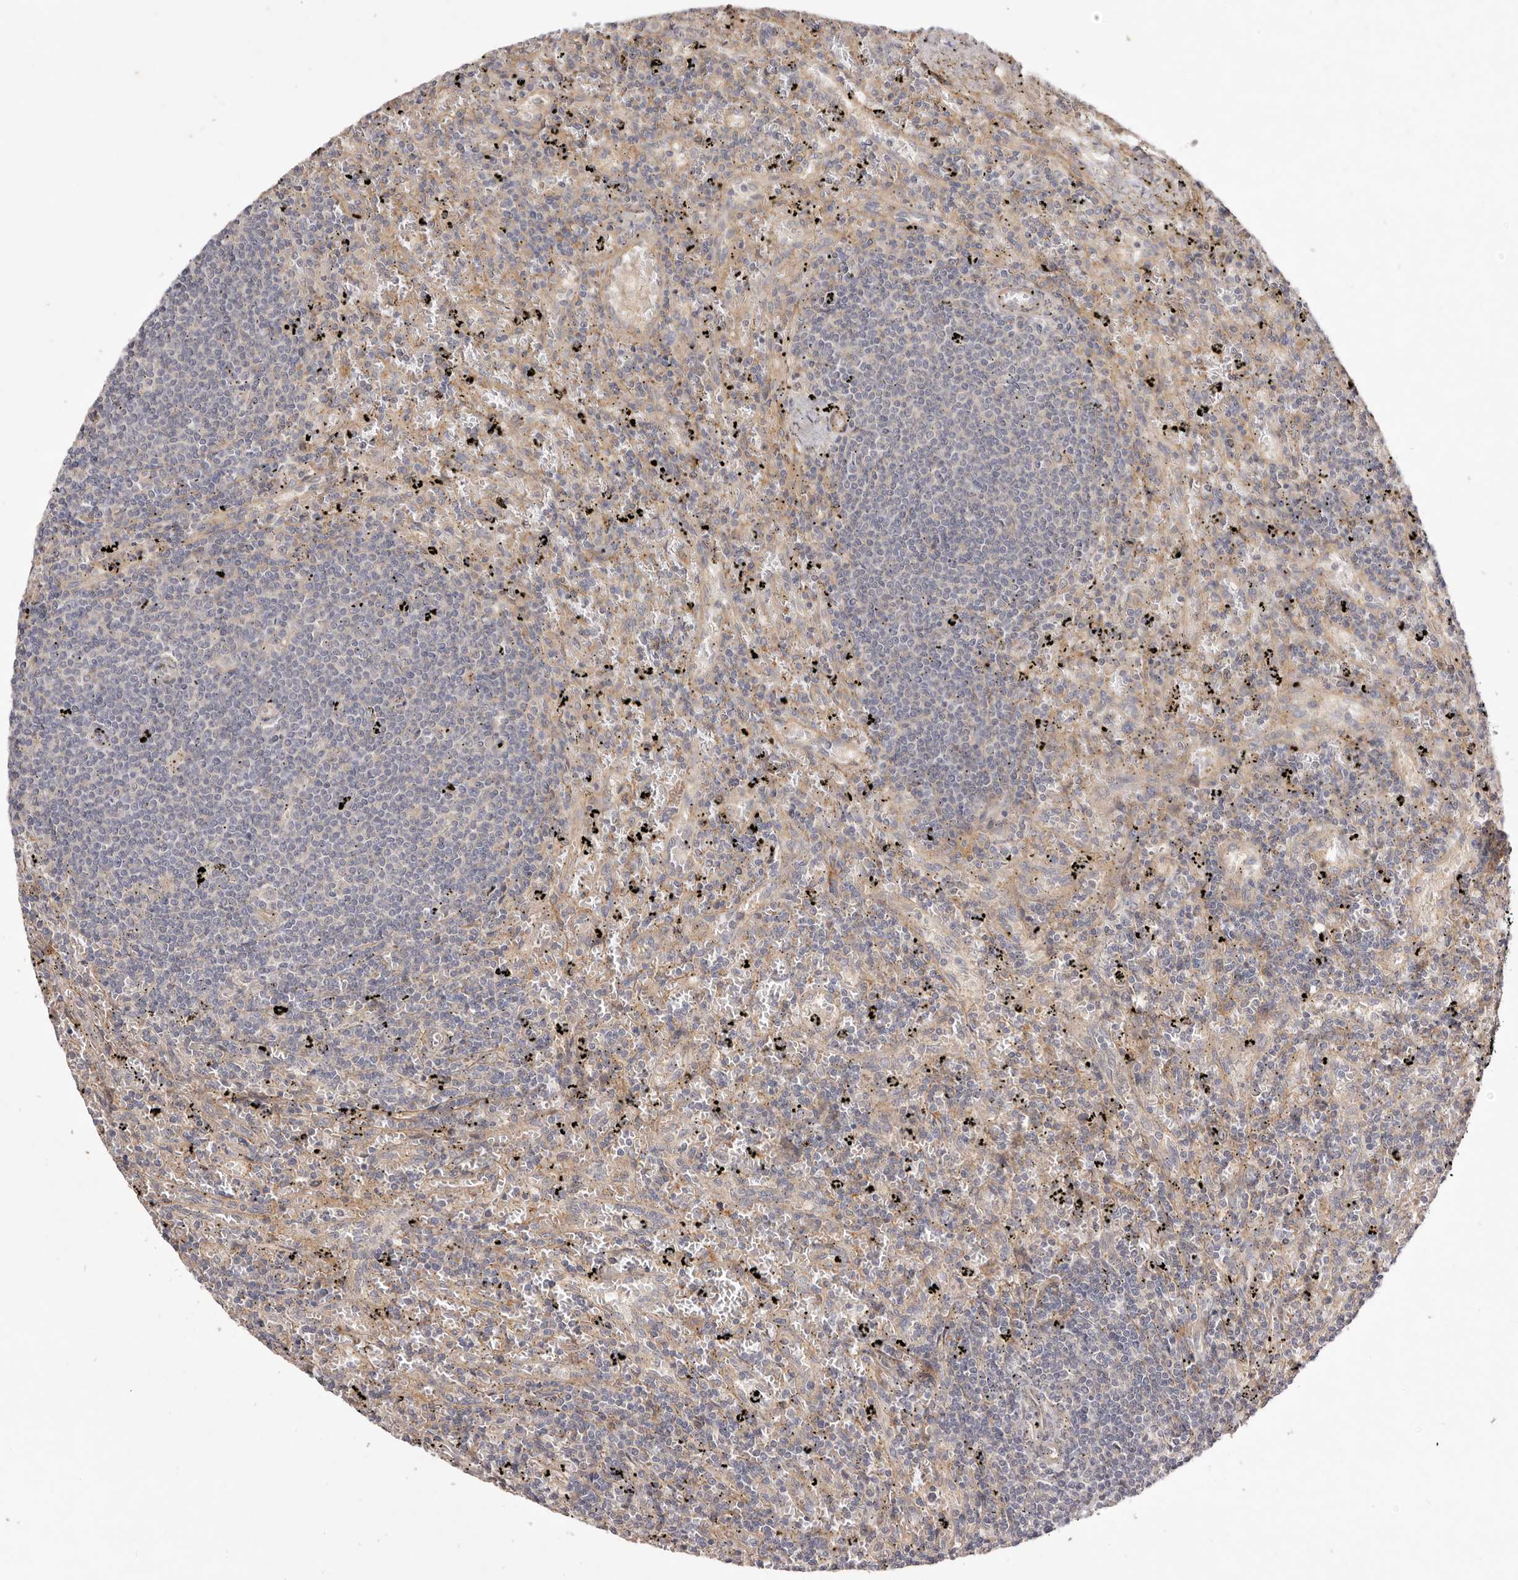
{"staining": {"intensity": "negative", "quantity": "none", "location": "none"}, "tissue": "lymphoma", "cell_type": "Tumor cells", "image_type": "cancer", "snomed": [{"axis": "morphology", "description": "Malignant lymphoma, non-Hodgkin's type, Low grade"}, {"axis": "topography", "description": "Spleen"}], "caption": "Micrograph shows no significant protein staining in tumor cells of lymphoma. The staining was performed using DAB to visualize the protein expression in brown, while the nuclei were stained in blue with hematoxylin (Magnification: 20x).", "gene": "ADAMTS9", "patient": {"sex": "male", "age": 76}}